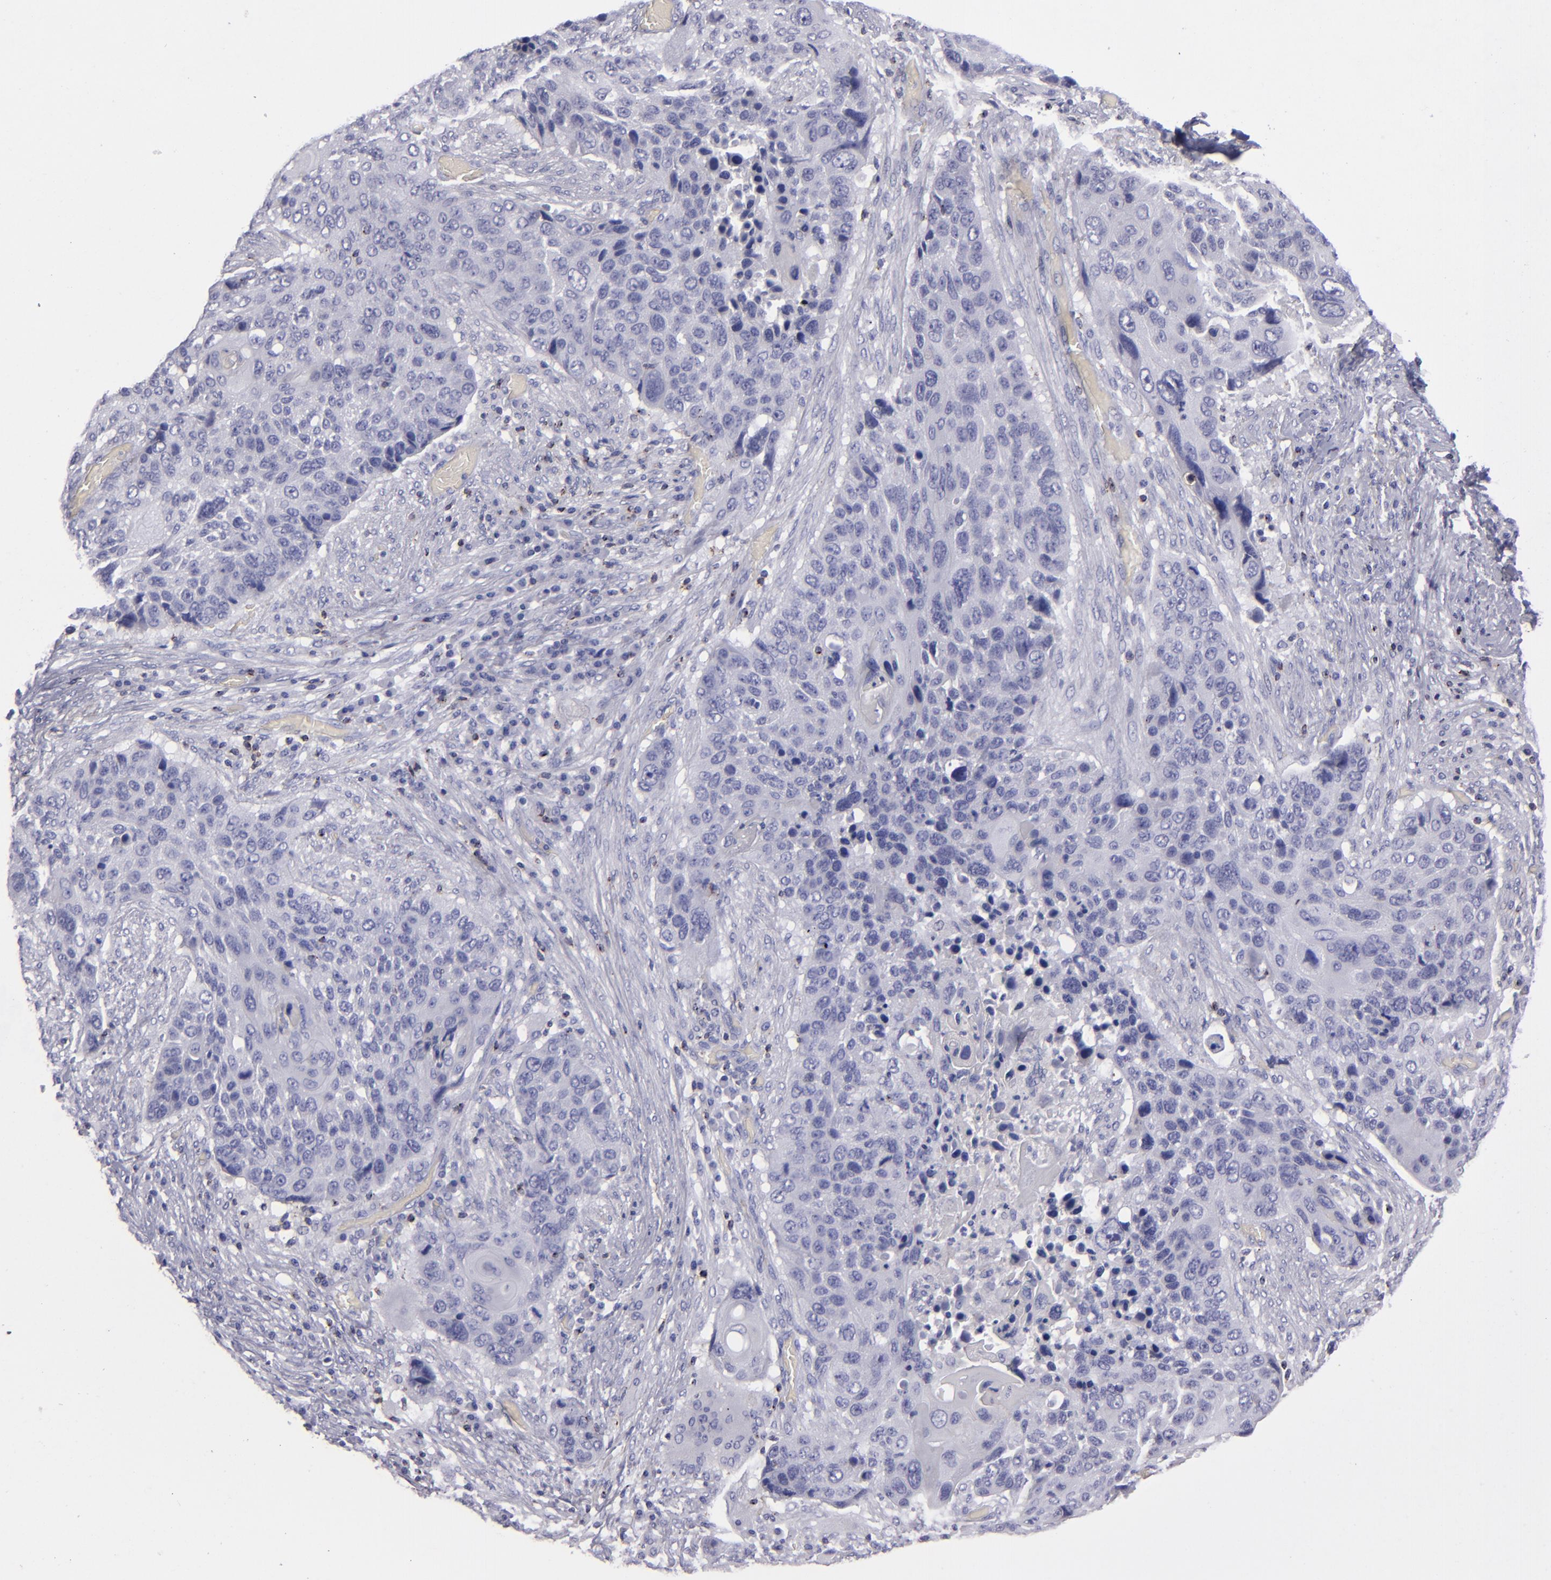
{"staining": {"intensity": "negative", "quantity": "none", "location": "none"}, "tissue": "lung cancer", "cell_type": "Tumor cells", "image_type": "cancer", "snomed": [{"axis": "morphology", "description": "Squamous cell carcinoma, NOS"}, {"axis": "topography", "description": "Lung"}], "caption": "A high-resolution photomicrograph shows IHC staining of lung cancer, which demonstrates no significant staining in tumor cells.", "gene": "CD2", "patient": {"sex": "male", "age": 68}}